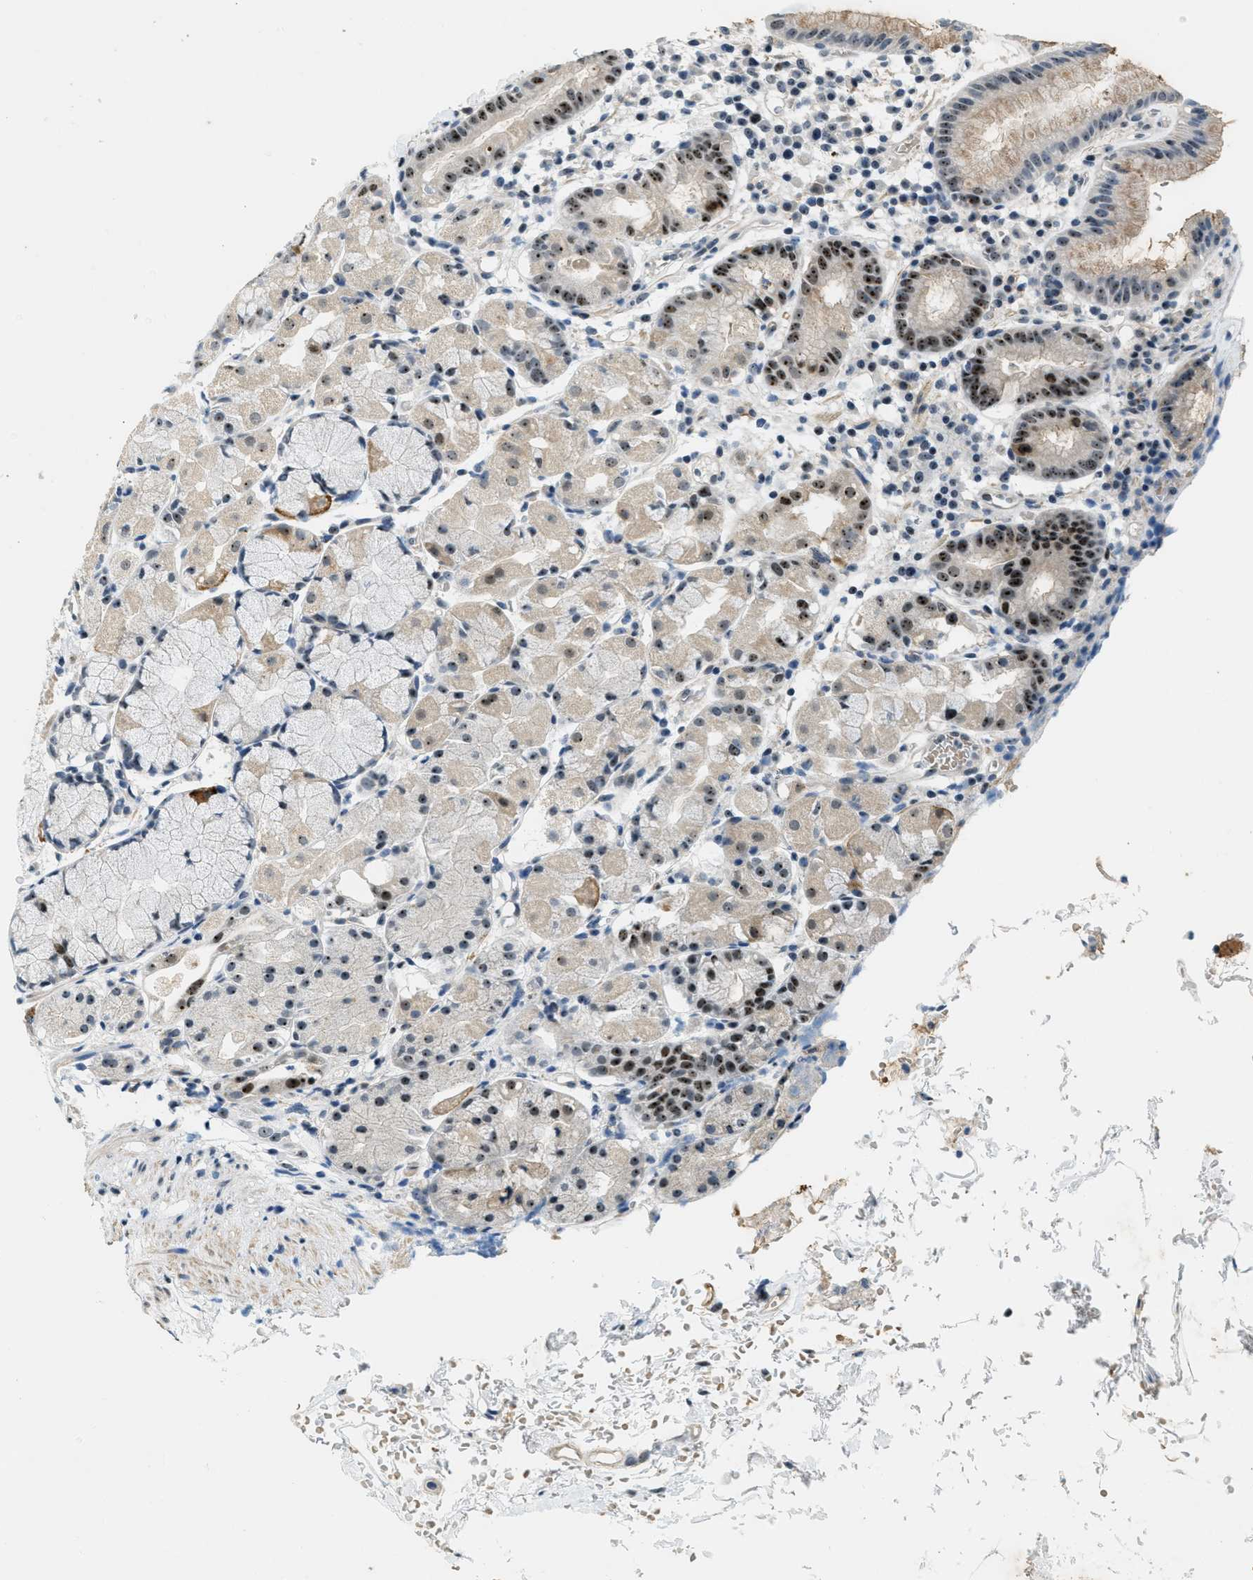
{"staining": {"intensity": "strong", "quantity": "<25%", "location": "nuclear"}, "tissue": "stomach", "cell_type": "Glandular cells", "image_type": "normal", "snomed": [{"axis": "morphology", "description": "Normal tissue, NOS"}, {"axis": "topography", "description": "Stomach"}, {"axis": "topography", "description": "Stomach, lower"}], "caption": "Unremarkable stomach shows strong nuclear expression in approximately <25% of glandular cells.", "gene": "DDX47", "patient": {"sex": "female", "age": 75}}